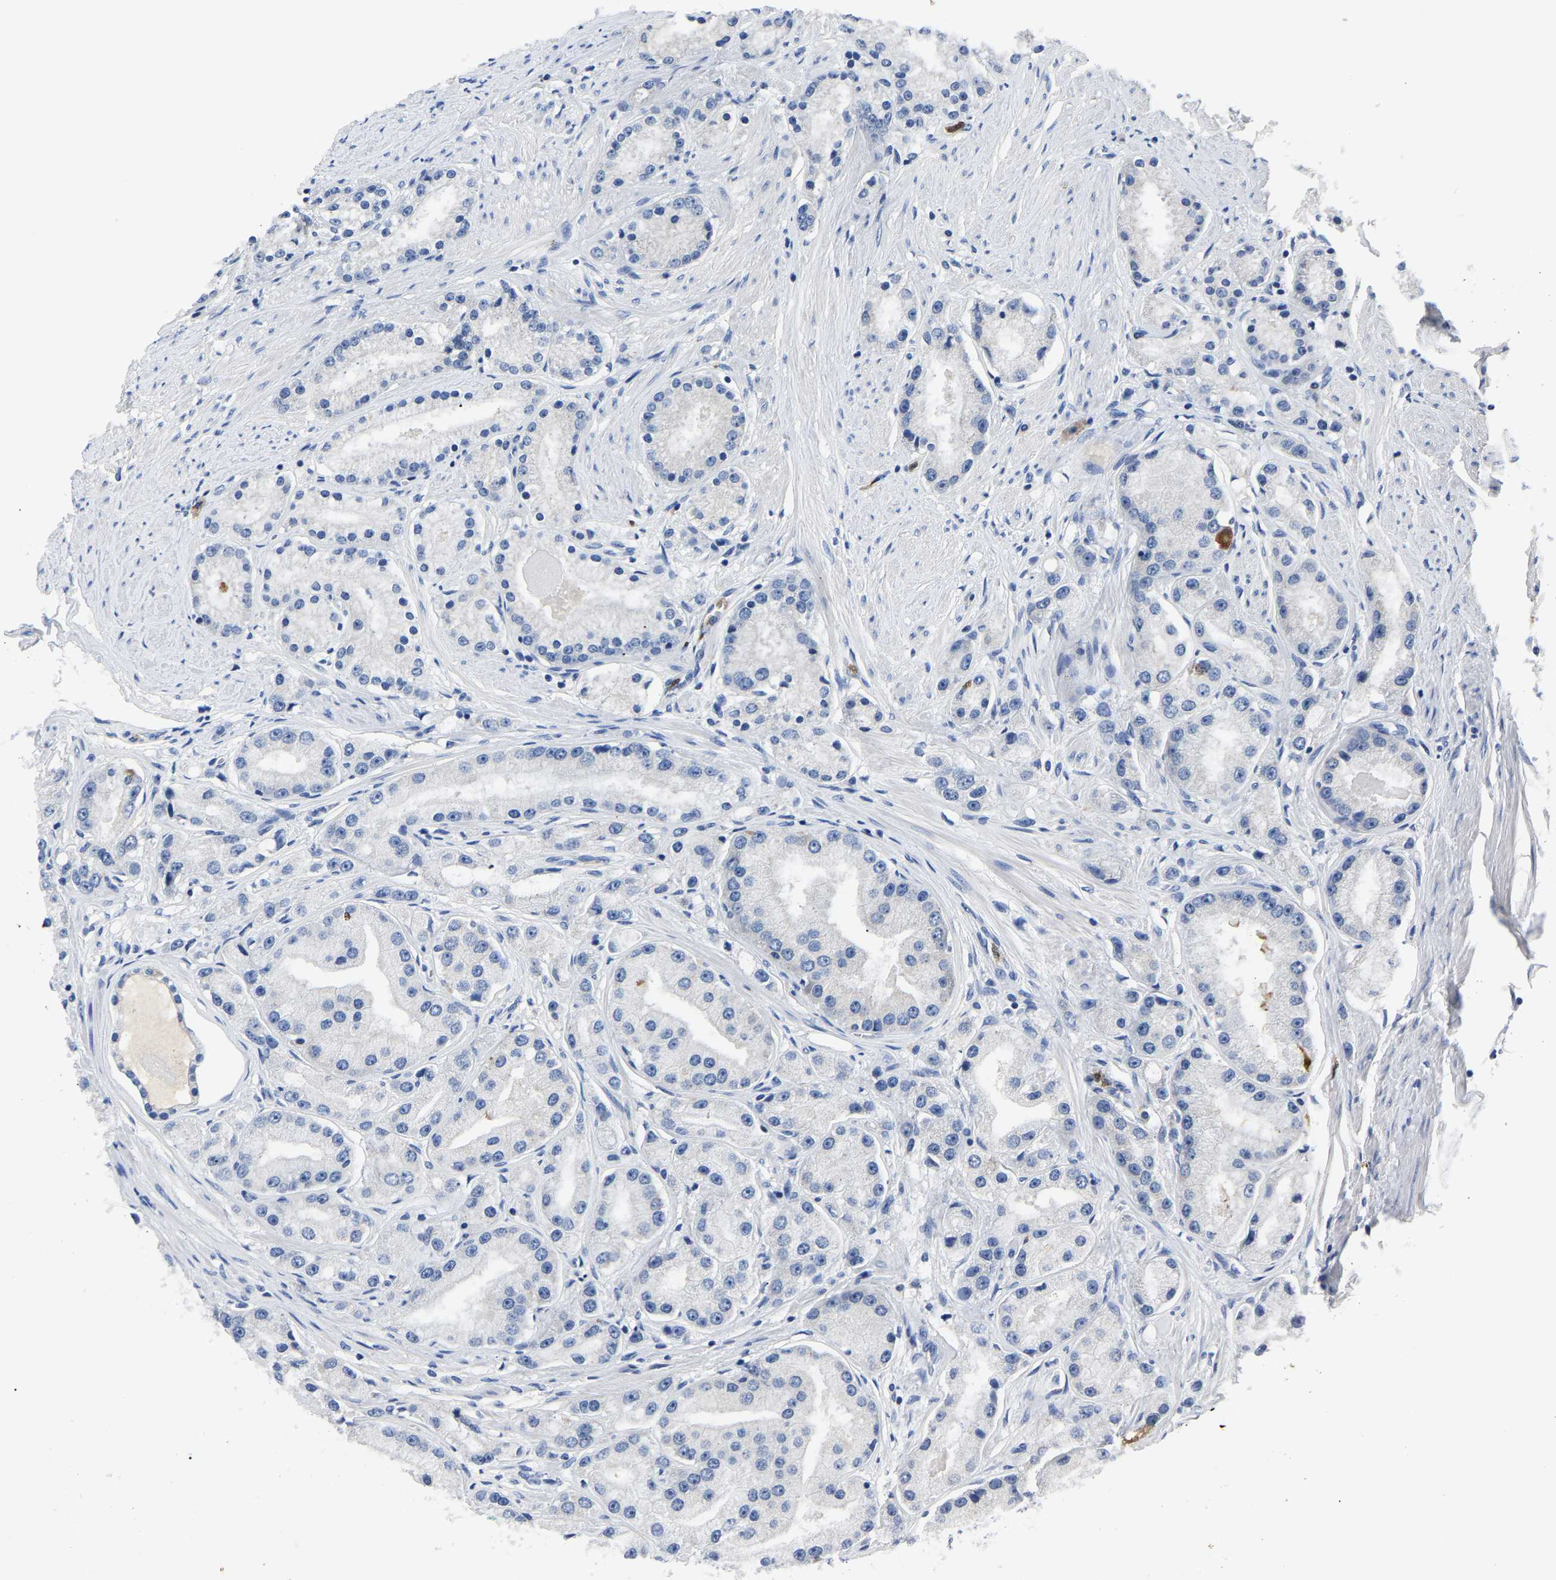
{"staining": {"intensity": "negative", "quantity": "none", "location": "none"}, "tissue": "prostate cancer", "cell_type": "Tumor cells", "image_type": "cancer", "snomed": [{"axis": "morphology", "description": "Adenocarcinoma, Low grade"}, {"axis": "topography", "description": "Prostate"}], "caption": "An image of human prostate cancer is negative for staining in tumor cells. (Brightfield microscopy of DAB immunohistochemistry at high magnification).", "gene": "TOR1B", "patient": {"sex": "male", "age": 63}}